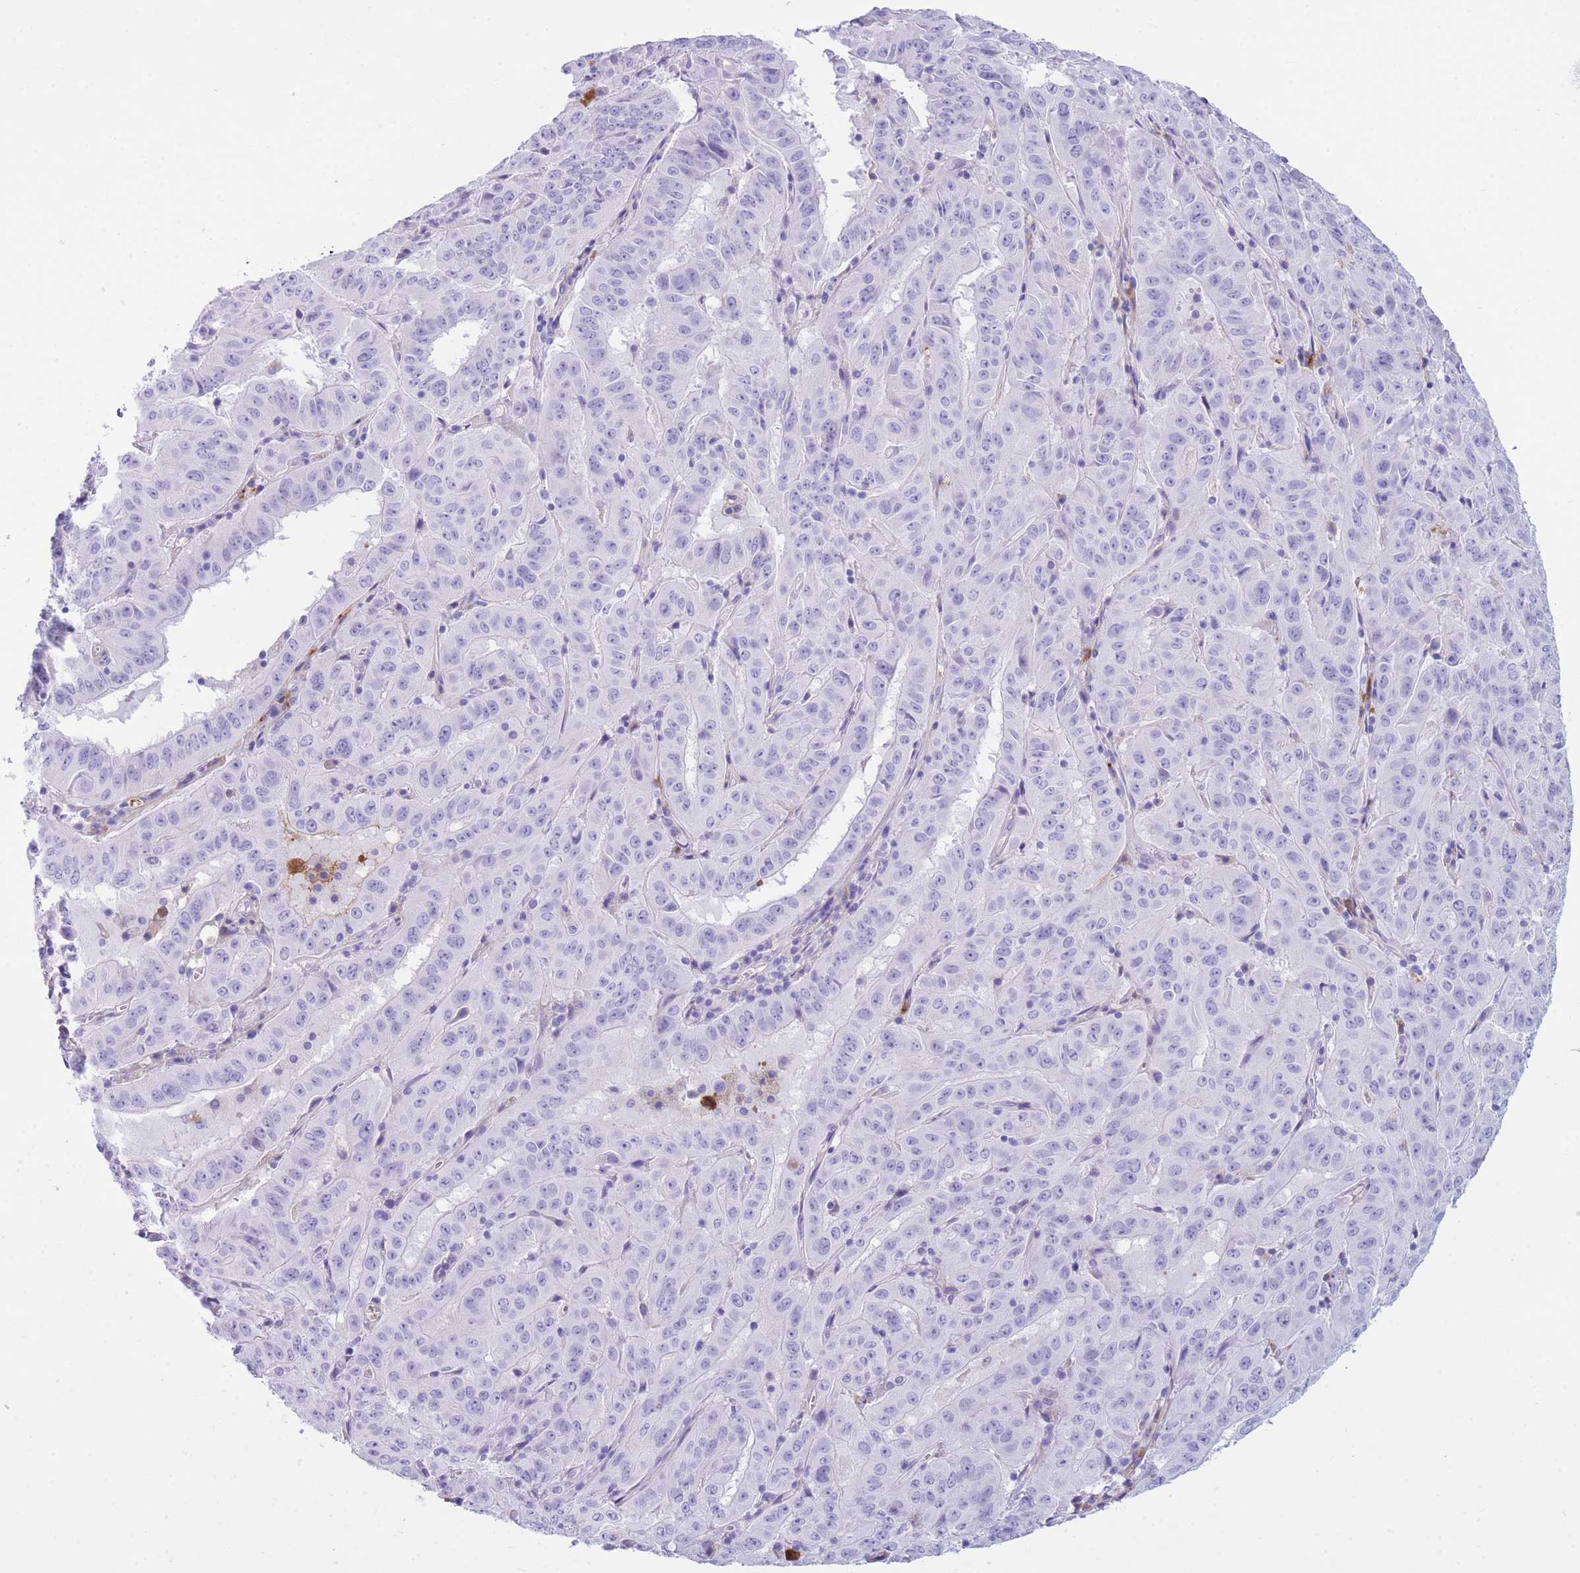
{"staining": {"intensity": "negative", "quantity": "none", "location": "none"}, "tissue": "pancreatic cancer", "cell_type": "Tumor cells", "image_type": "cancer", "snomed": [{"axis": "morphology", "description": "Adenocarcinoma, NOS"}, {"axis": "topography", "description": "Pancreas"}], "caption": "This is a histopathology image of IHC staining of pancreatic adenocarcinoma, which shows no positivity in tumor cells.", "gene": "PLBD1", "patient": {"sex": "male", "age": 63}}